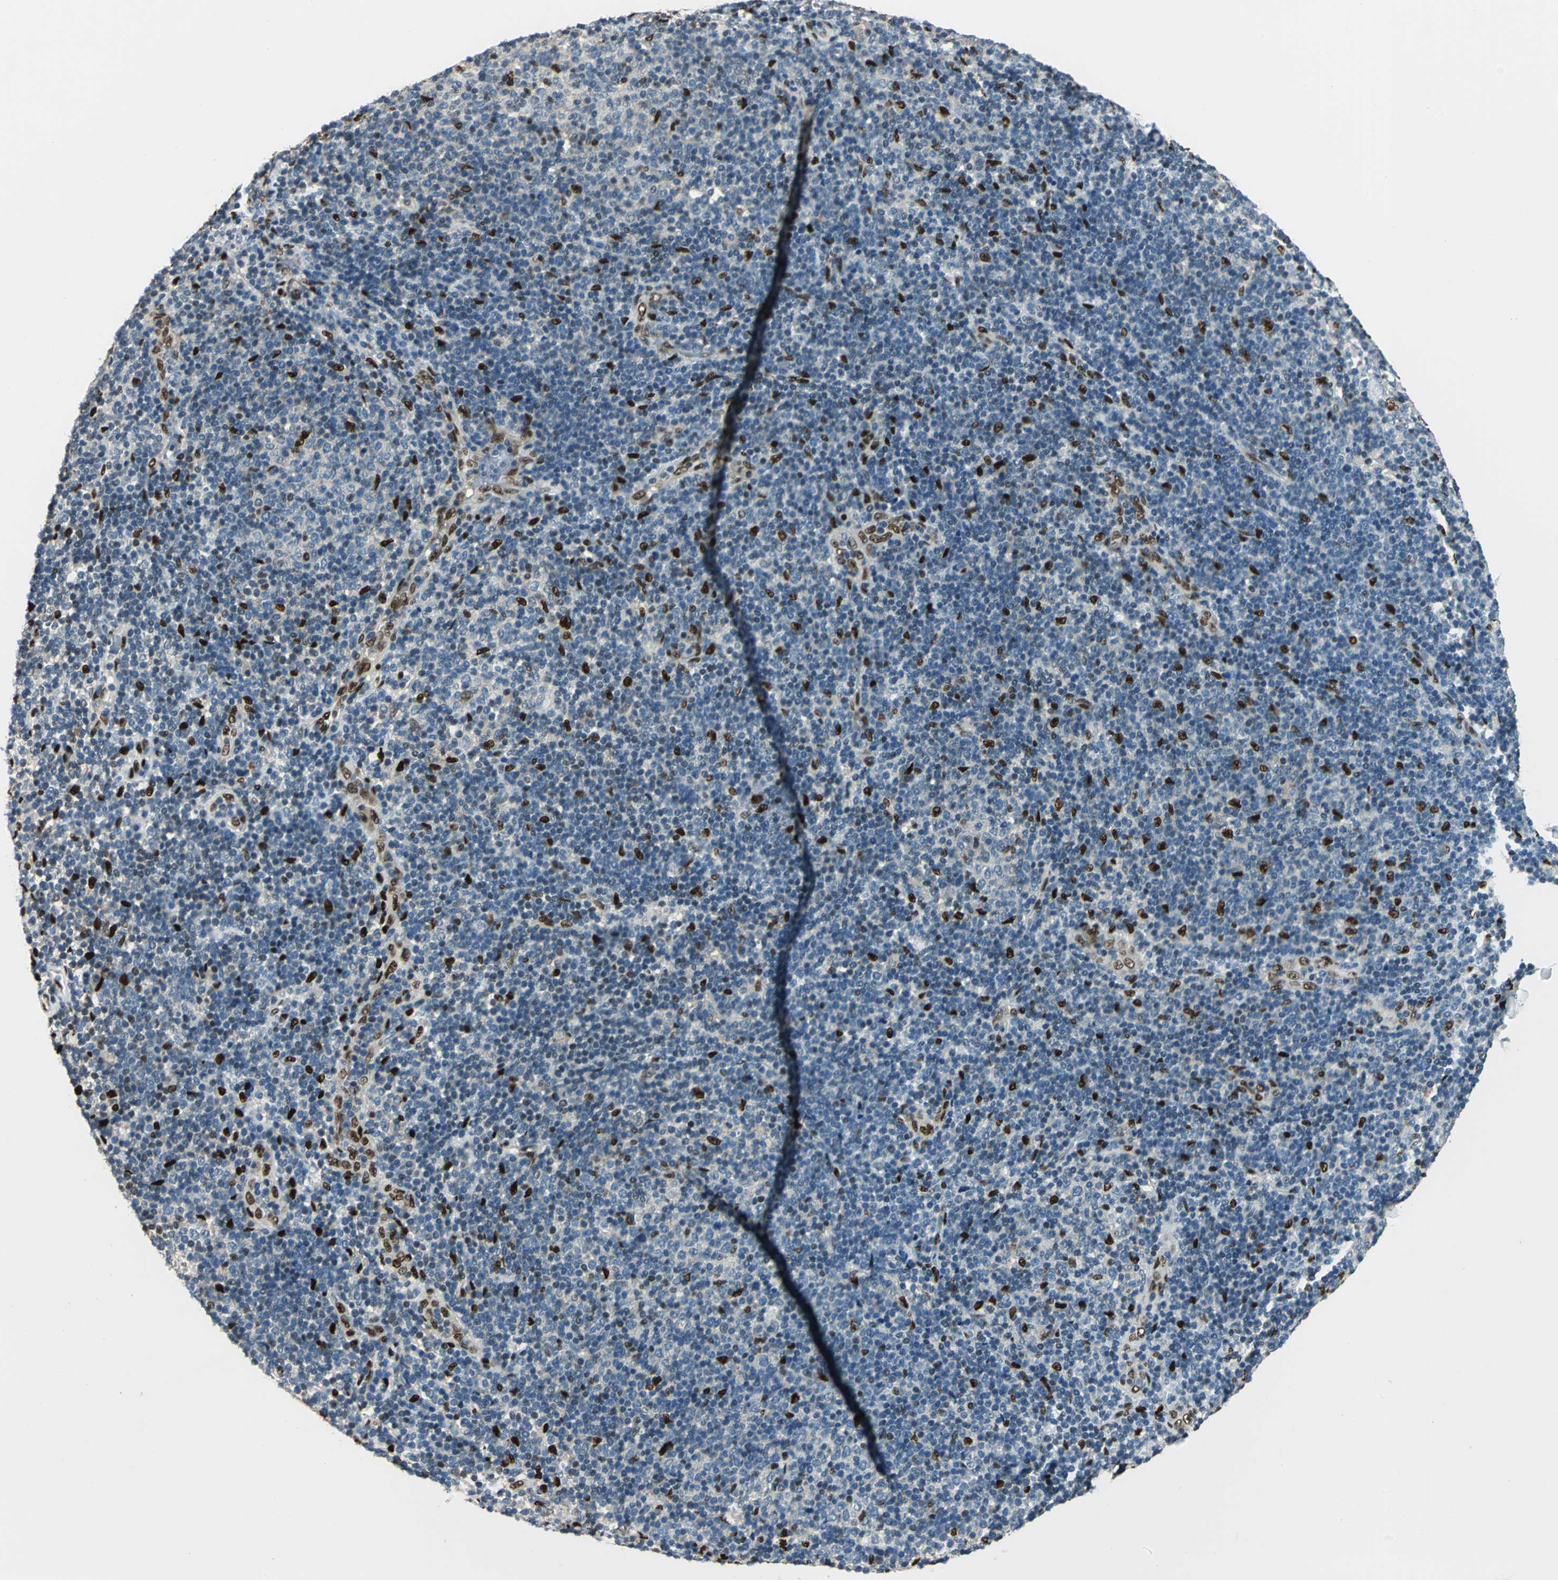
{"staining": {"intensity": "strong", "quantity": "<25%", "location": "nuclear"}, "tissue": "lymphoma", "cell_type": "Tumor cells", "image_type": "cancer", "snomed": [{"axis": "morphology", "description": "Malignant lymphoma, non-Hodgkin's type, Low grade"}, {"axis": "topography", "description": "Lymph node"}], "caption": "High-power microscopy captured an immunohistochemistry image of lymphoma, revealing strong nuclear staining in approximately <25% of tumor cells. The staining was performed using DAB to visualize the protein expression in brown, while the nuclei were stained in blue with hematoxylin (Magnification: 20x).", "gene": "NFIA", "patient": {"sex": "male", "age": 70}}